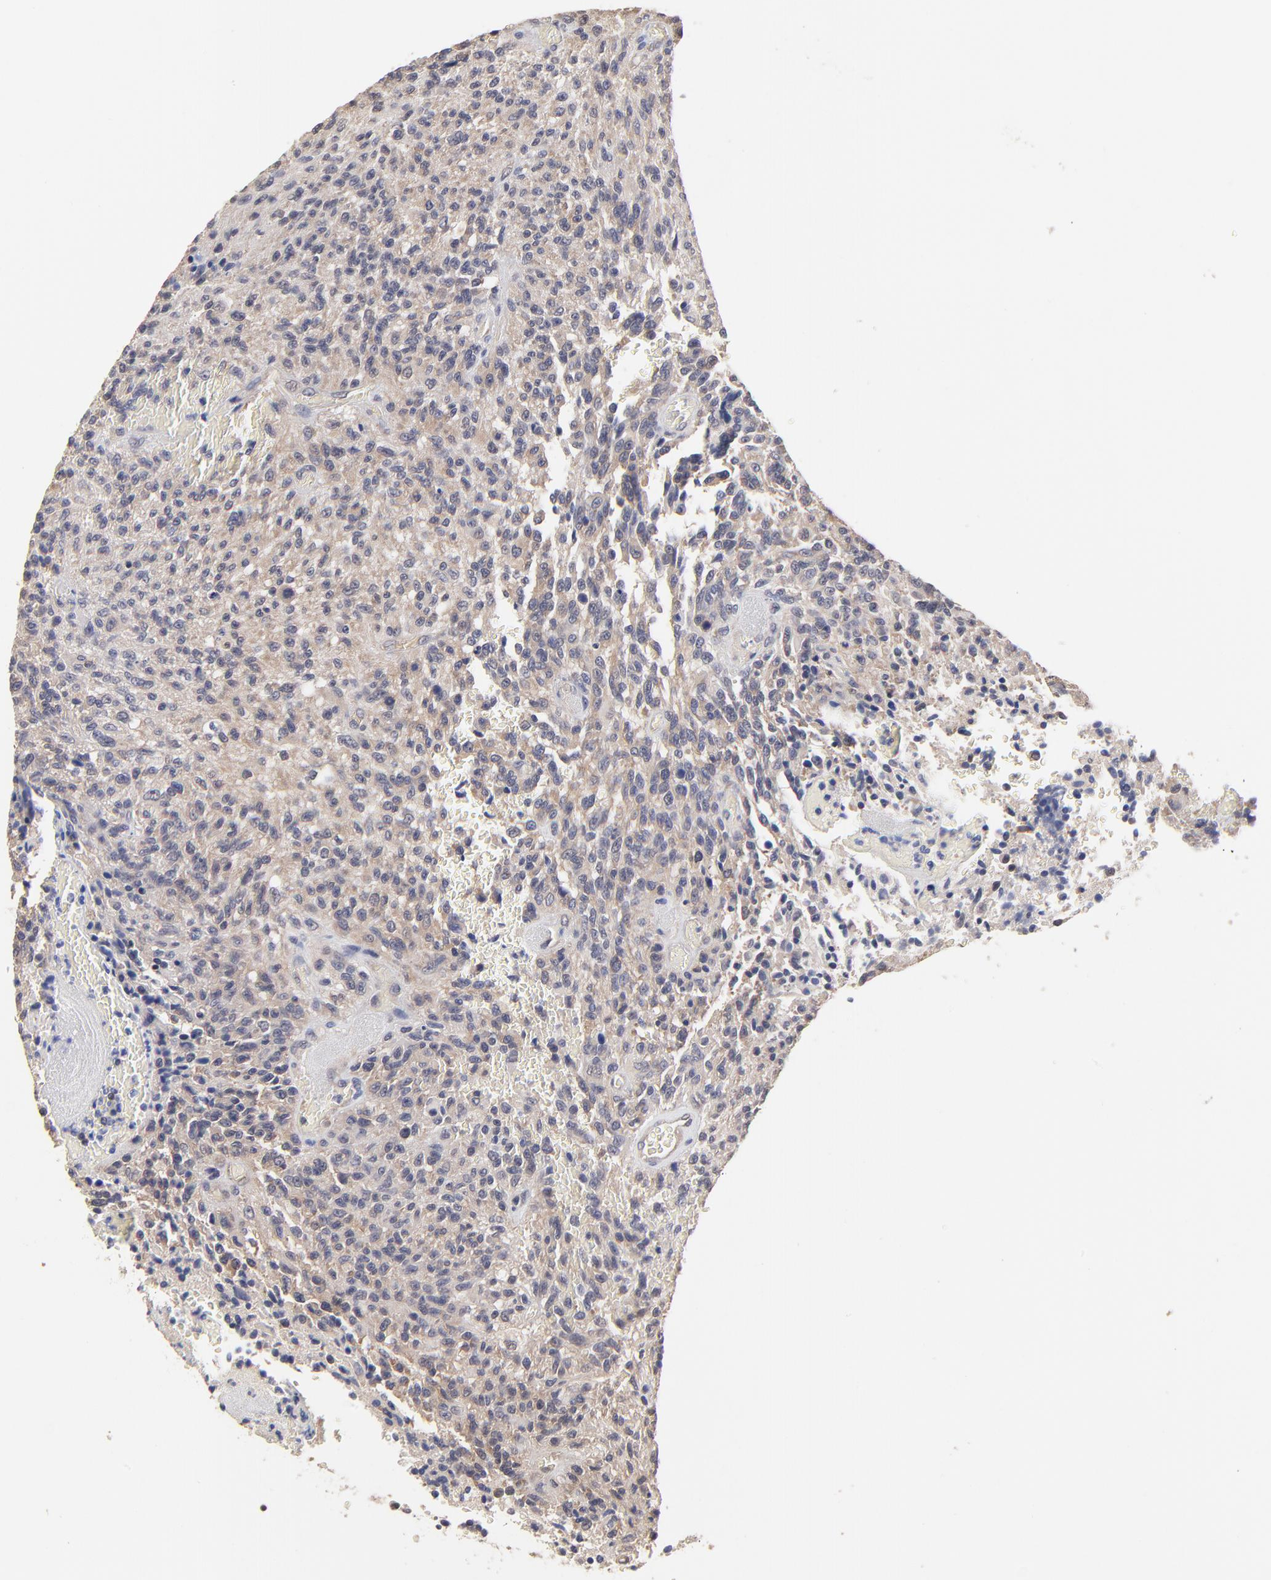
{"staining": {"intensity": "weak", "quantity": "<25%", "location": "cytoplasmic/membranous"}, "tissue": "glioma", "cell_type": "Tumor cells", "image_type": "cancer", "snomed": [{"axis": "morphology", "description": "Normal tissue, NOS"}, {"axis": "morphology", "description": "Glioma, malignant, High grade"}, {"axis": "topography", "description": "Cerebral cortex"}], "caption": "Immunohistochemistry photomicrograph of high-grade glioma (malignant) stained for a protein (brown), which displays no staining in tumor cells.", "gene": "CCT2", "patient": {"sex": "male", "age": 56}}